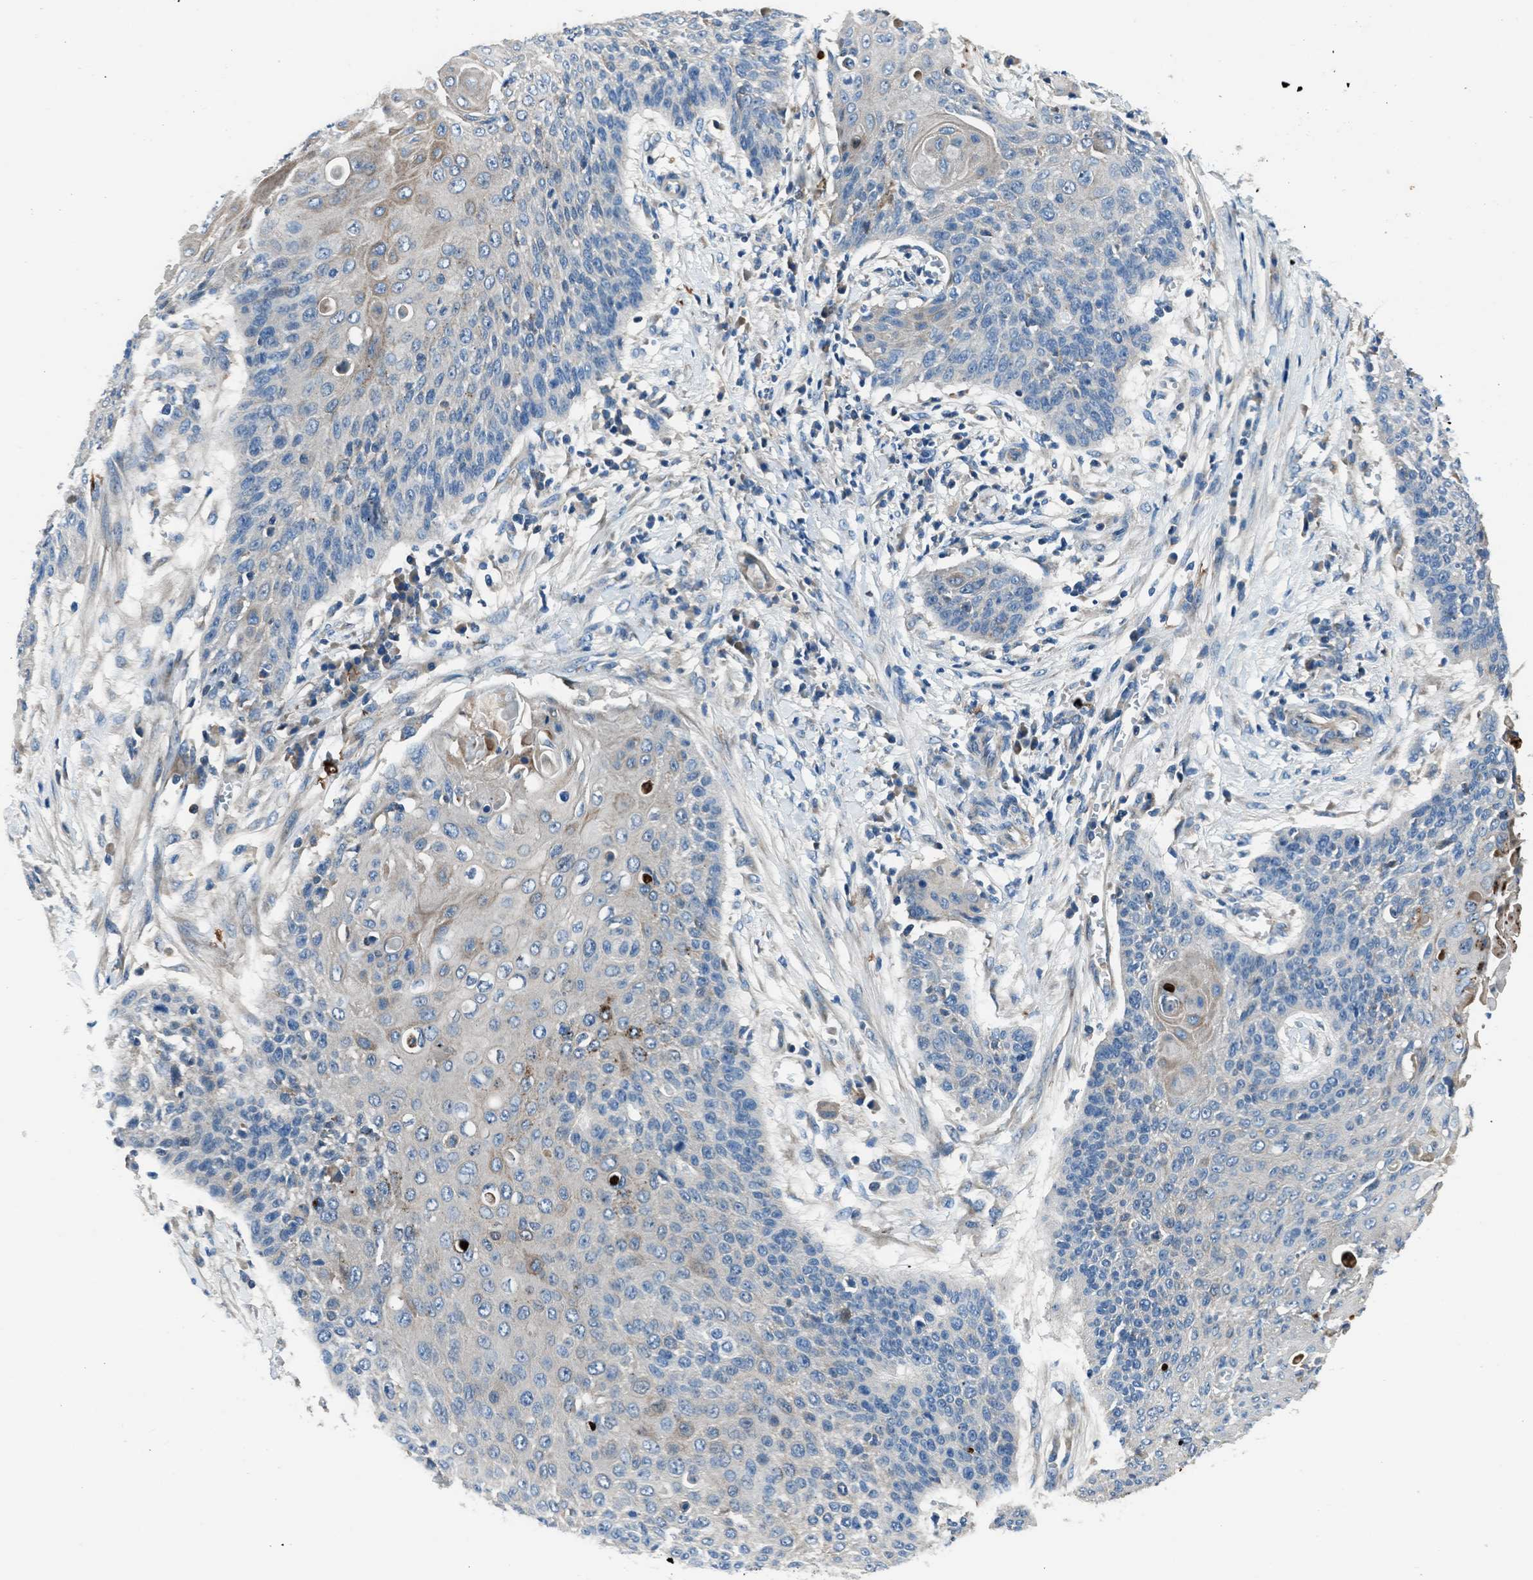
{"staining": {"intensity": "weak", "quantity": "<25%", "location": "cytoplasmic/membranous"}, "tissue": "cervical cancer", "cell_type": "Tumor cells", "image_type": "cancer", "snomed": [{"axis": "morphology", "description": "Squamous cell carcinoma, NOS"}, {"axis": "topography", "description": "Cervix"}], "caption": "Immunohistochemistry (IHC) photomicrograph of human cervical cancer stained for a protein (brown), which demonstrates no staining in tumor cells.", "gene": "SLC38A6", "patient": {"sex": "female", "age": 39}}